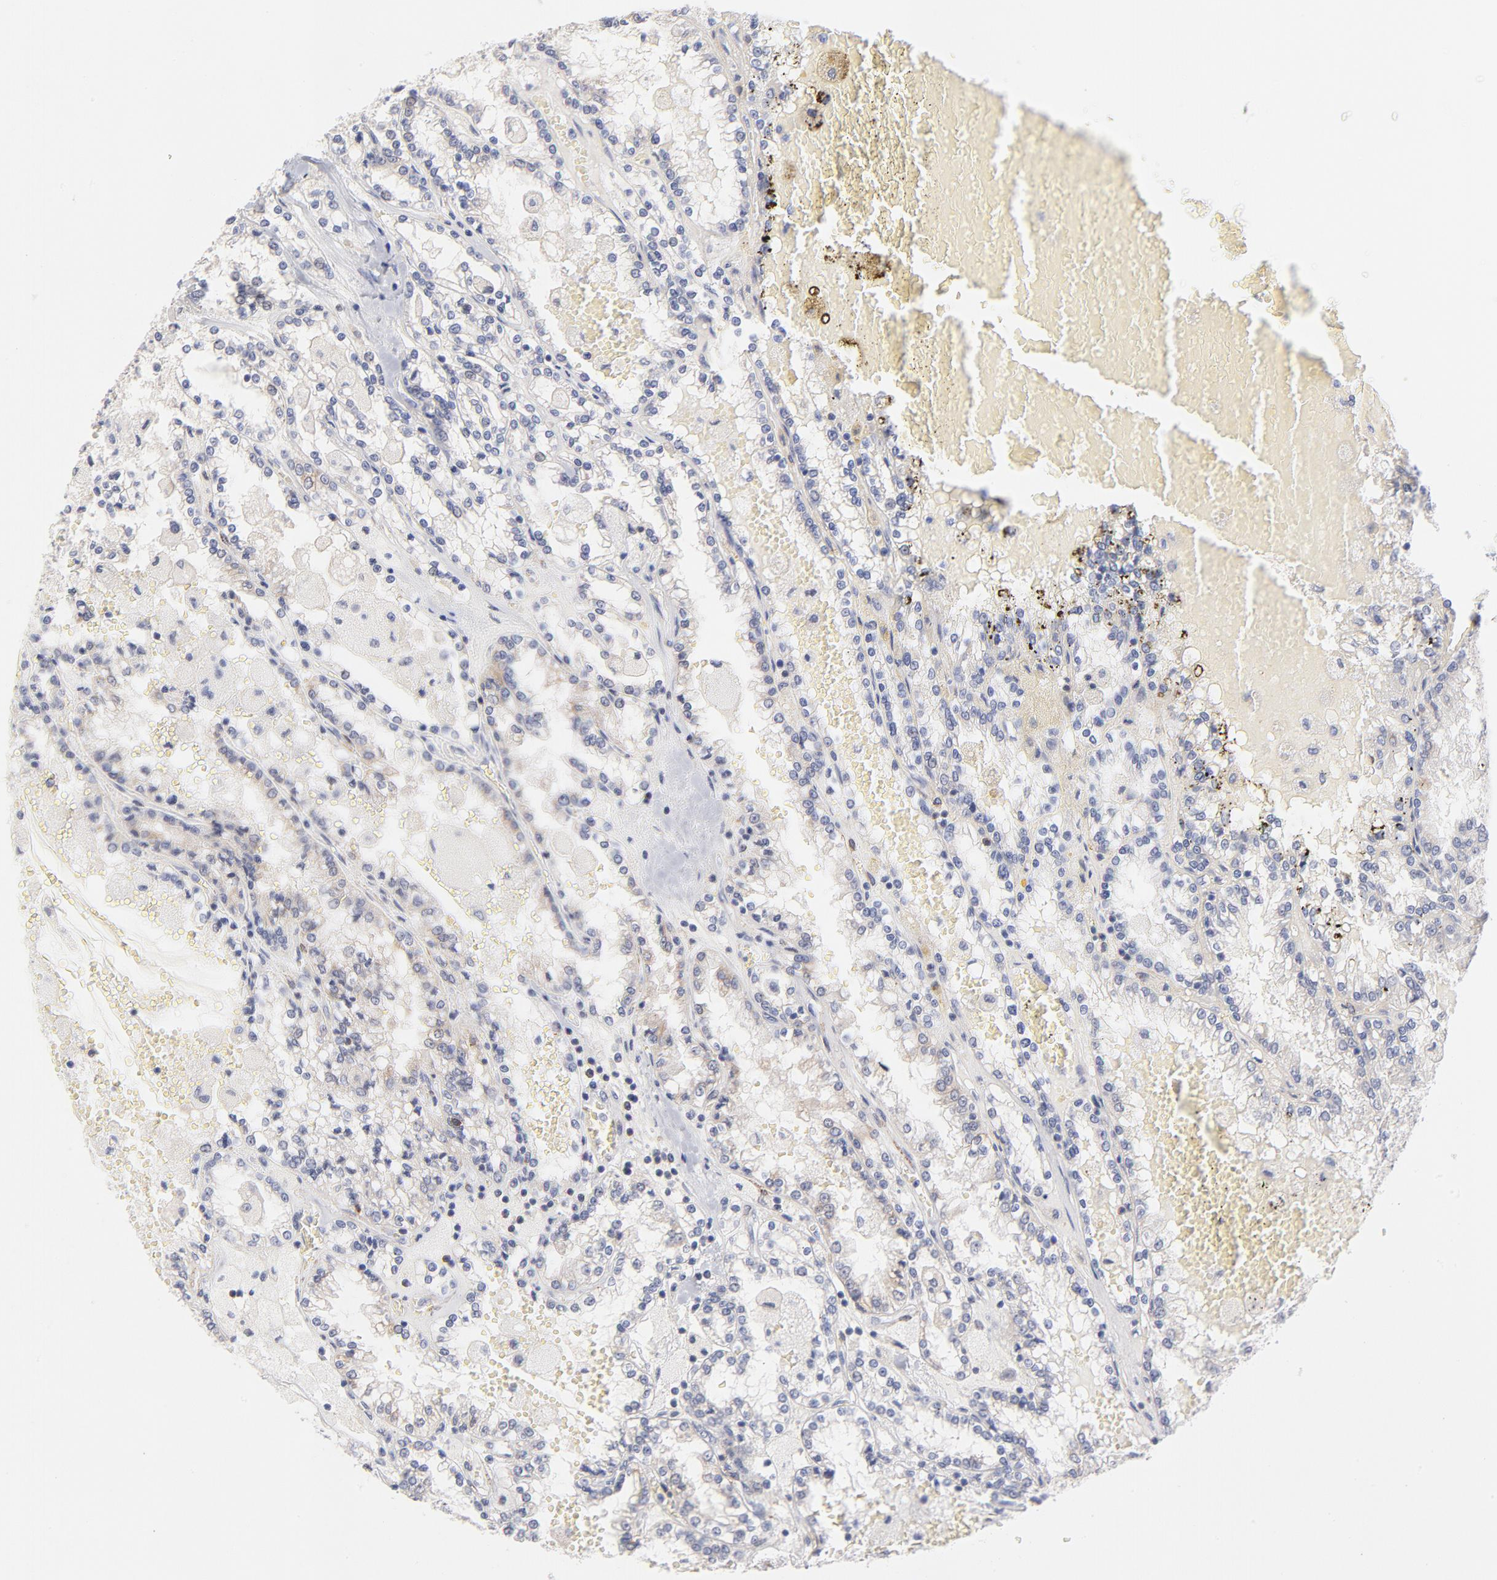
{"staining": {"intensity": "weak", "quantity": "<25%", "location": "cytoplasmic/membranous"}, "tissue": "renal cancer", "cell_type": "Tumor cells", "image_type": "cancer", "snomed": [{"axis": "morphology", "description": "Adenocarcinoma, NOS"}, {"axis": "topography", "description": "Kidney"}], "caption": "Tumor cells are negative for brown protein staining in renal cancer (adenocarcinoma).", "gene": "MID1", "patient": {"sex": "female", "age": 56}}